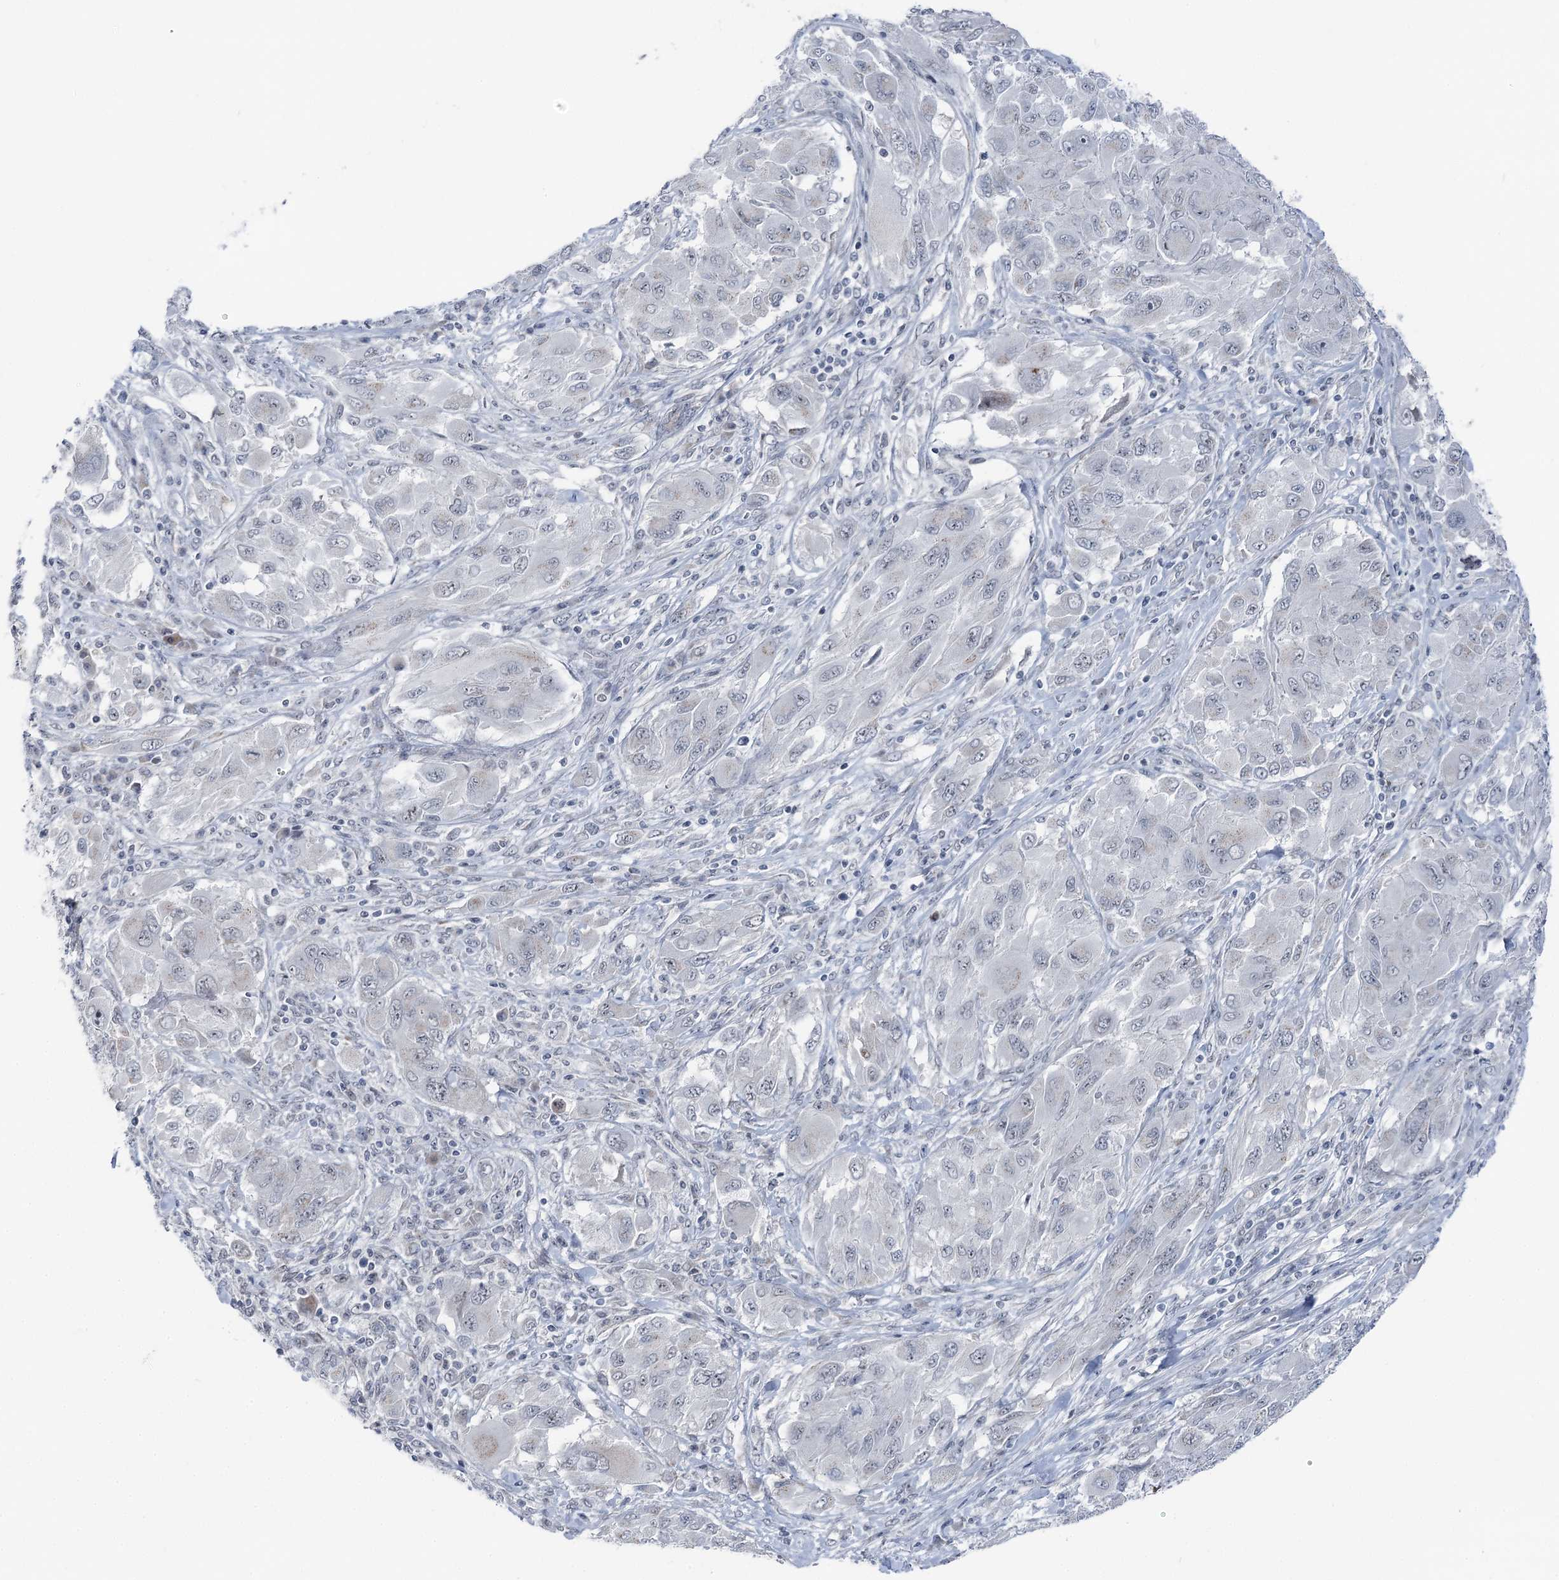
{"staining": {"intensity": "negative", "quantity": "none", "location": "none"}, "tissue": "melanoma", "cell_type": "Tumor cells", "image_type": "cancer", "snomed": [{"axis": "morphology", "description": "Malignant melanoma, NOS"}, {"axis": "topography", "description": "Skin"}], "caption": "This is an IHC image of human melanoma. There is no expression in tumor cells.", "gene": "STEEP1", "patient": {"sex": "female", "age": 91}}